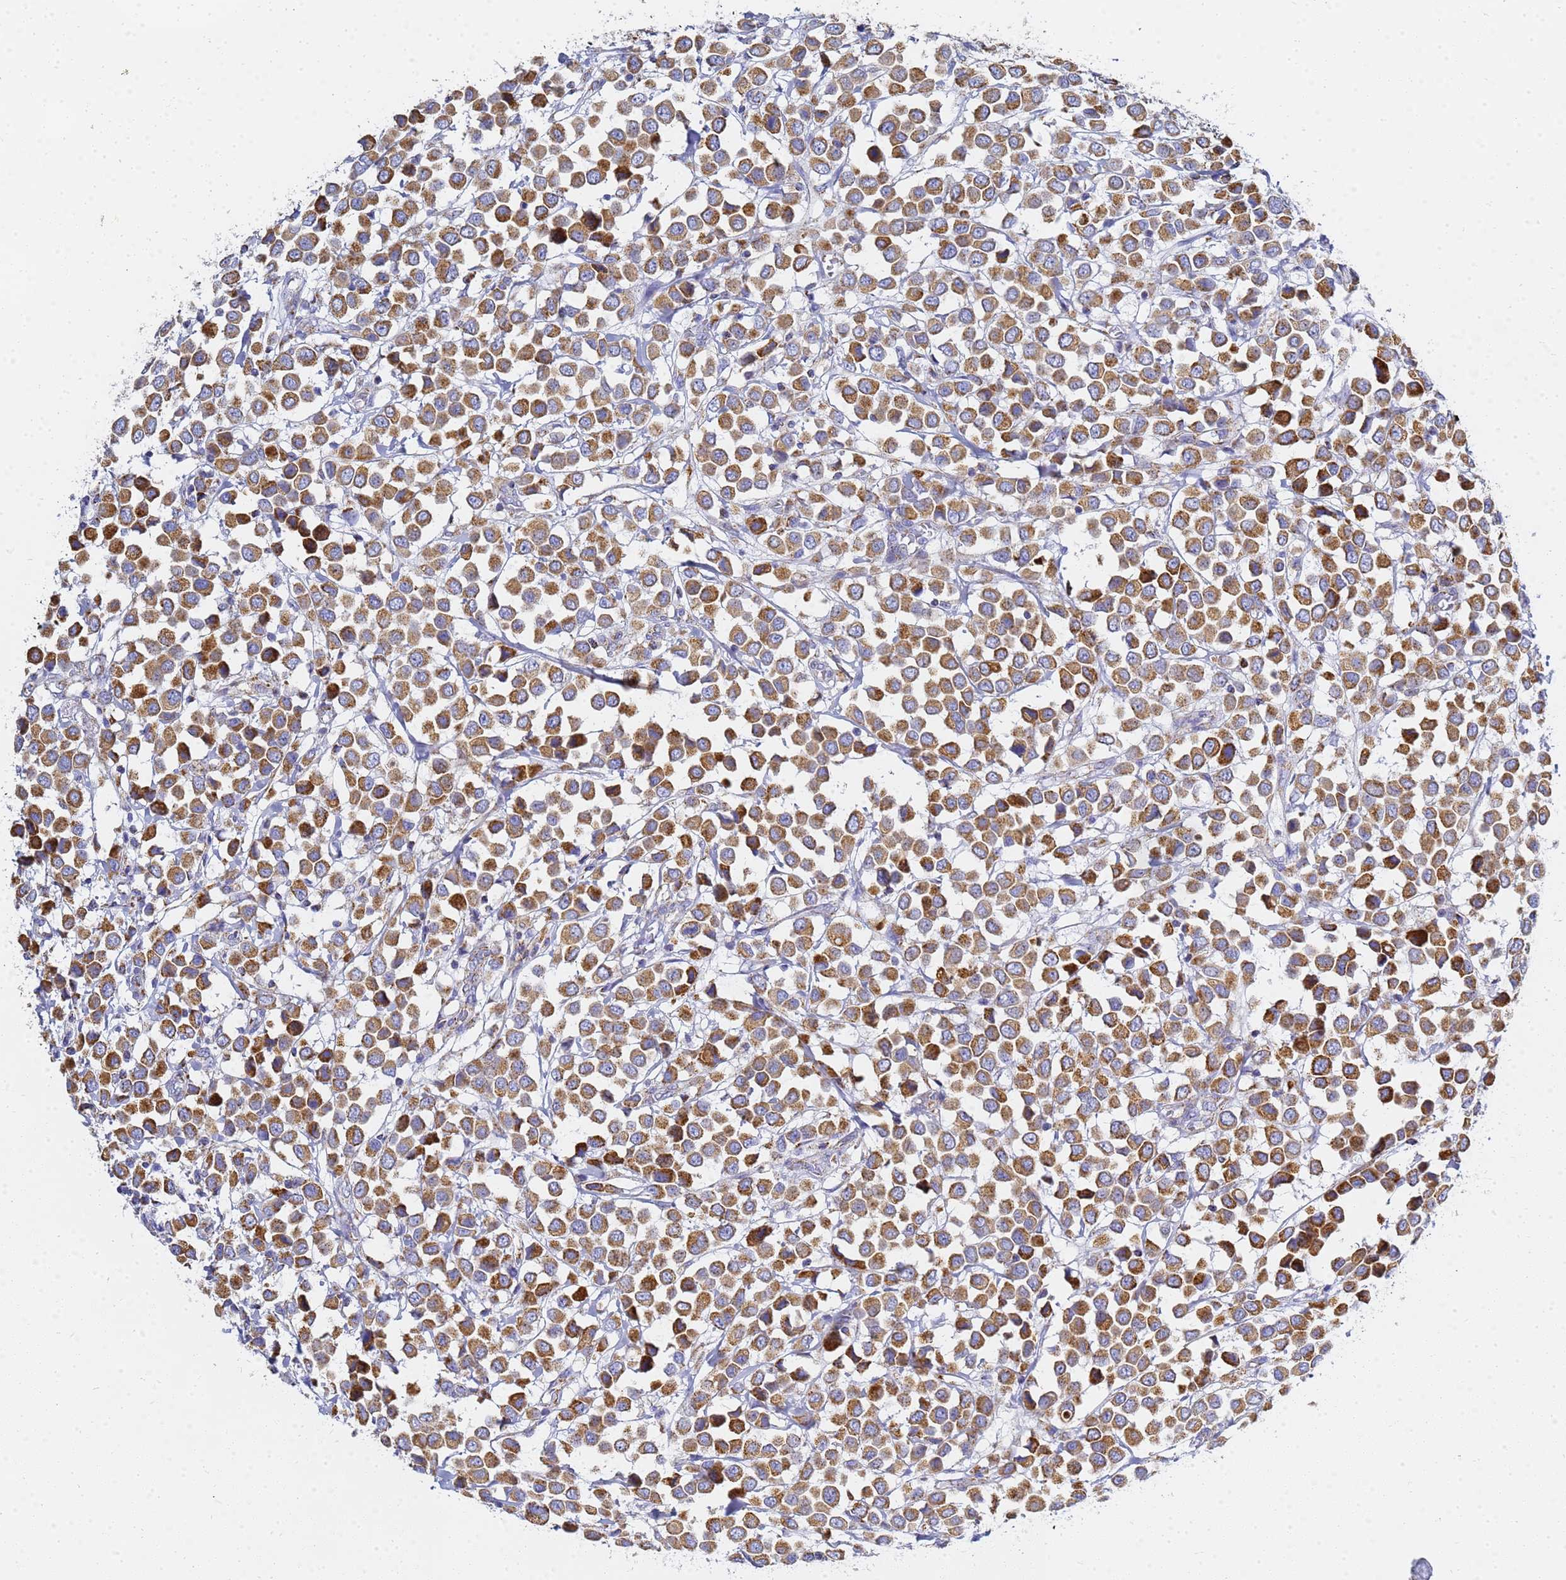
{"staining": {"intensity": "strong", "quantity": ">75%", "location": "cytoplasmic/membranous"}, "tissue": "breast cancer", "cell_type": "Tumor cells", "image_type": "cancer", "snomed": [{"axis": "morphology", "description": "Duct carcinoma"}, {"axis": "topography", "description": "Breast"}], "caption": "Protein staining of breast cancer (infiltrating ductal carcinoma) tissue displays strong cytoplasmic/membranous expression in about >75% of tumor cells.", "gene": "CNIH4", "patient": {"sex": "female", "age": 61}}